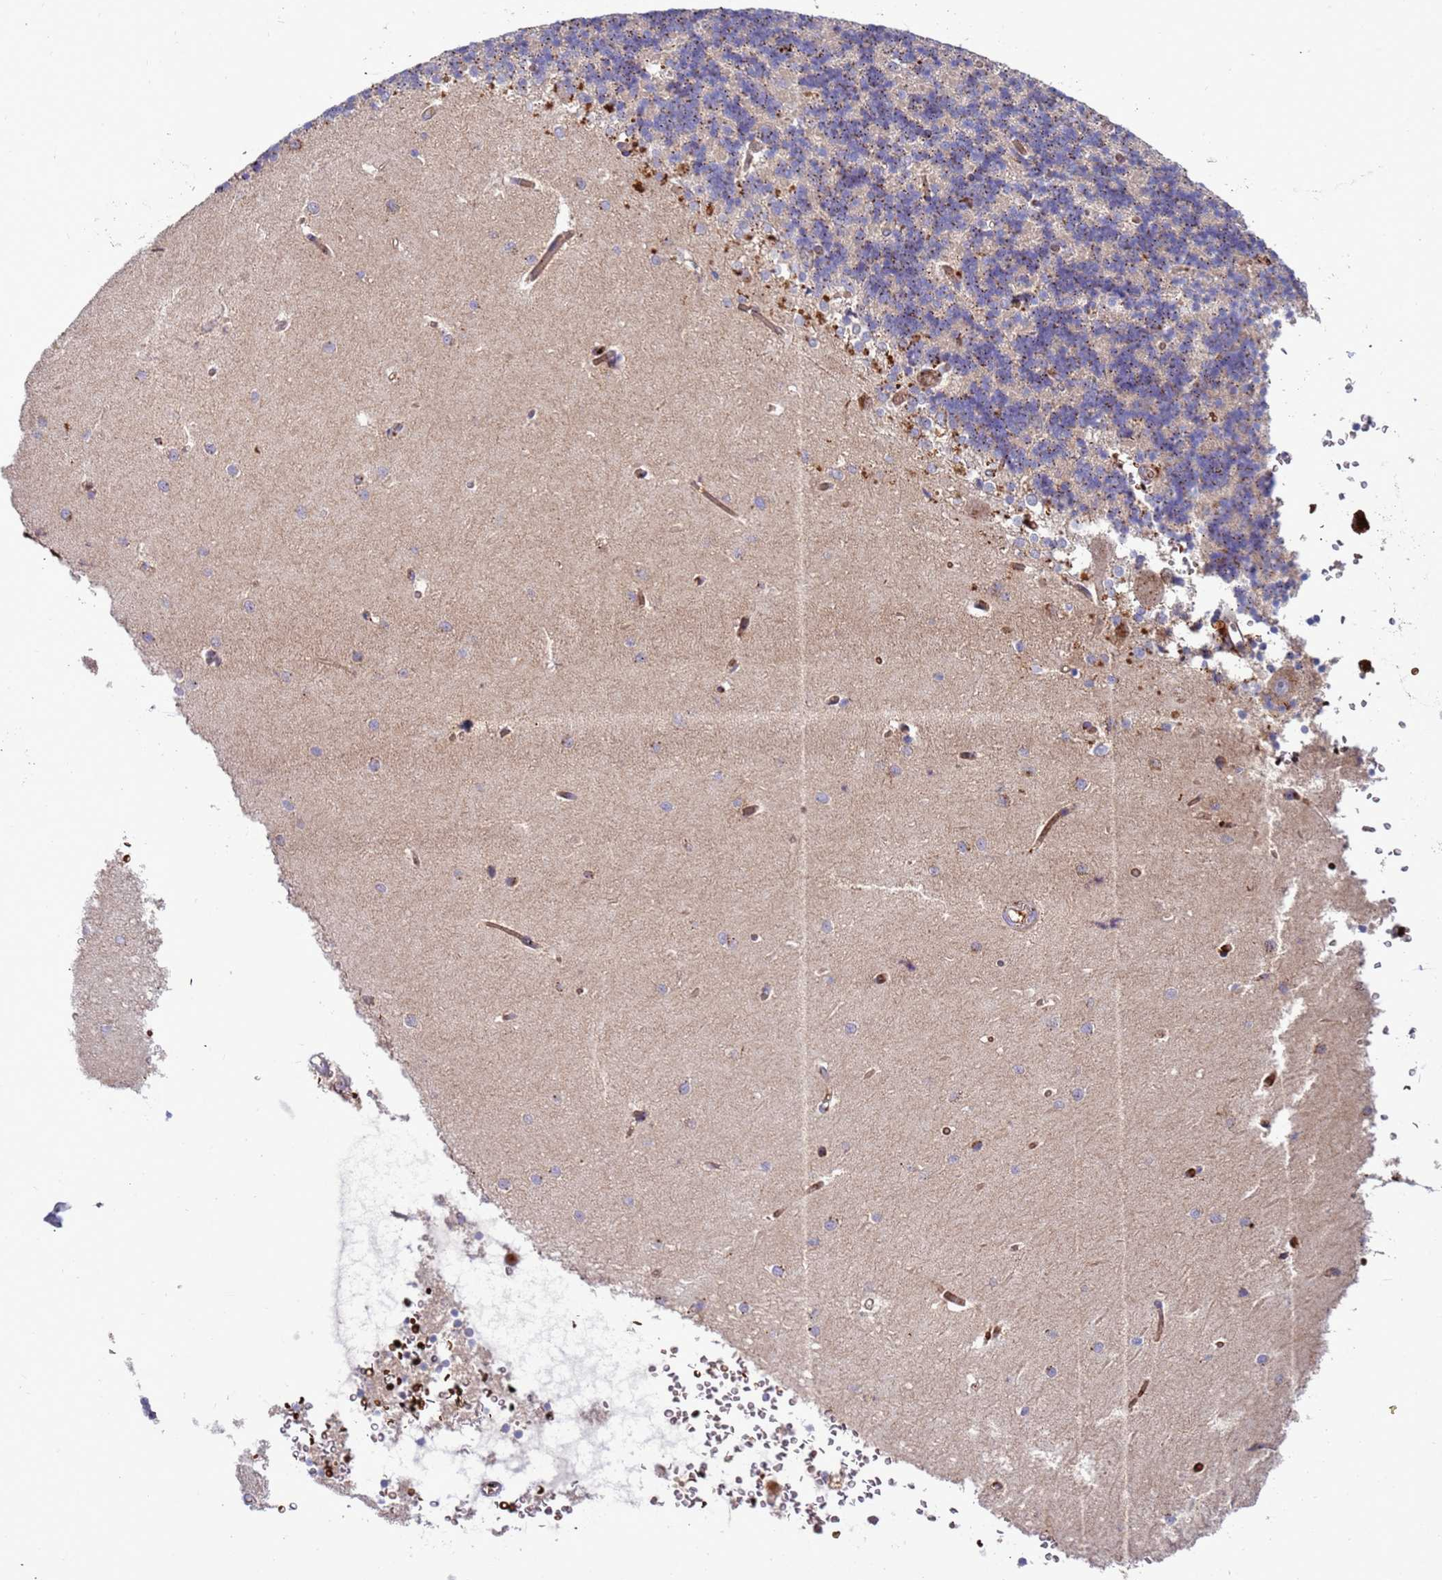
{"staining": {"intensity": "moderate", "quantity": "25%-75%", "location": "cytoplasmic/membranous"}, "tissue": "cerebellum", "cell_type": "Cells in granular layer", "image_type": "normal", "snomed": [{"axis": "morphology", "description": "Normal tissue, NOS"}, {"axis": "topography", "description": "Cerebellum"}], "caption": "Immunohistochemistry (IHC) (DAB) staining of normal human cerebellum exhibits moderate cytoplasmic/membranous protein expression in about 25%-75% of cells in granular layer. (brown staining indicates protein expression, while blue staining denotes nuclei).", "gene": "VPS36", "patient": {"sex": "male", "age": 37}}